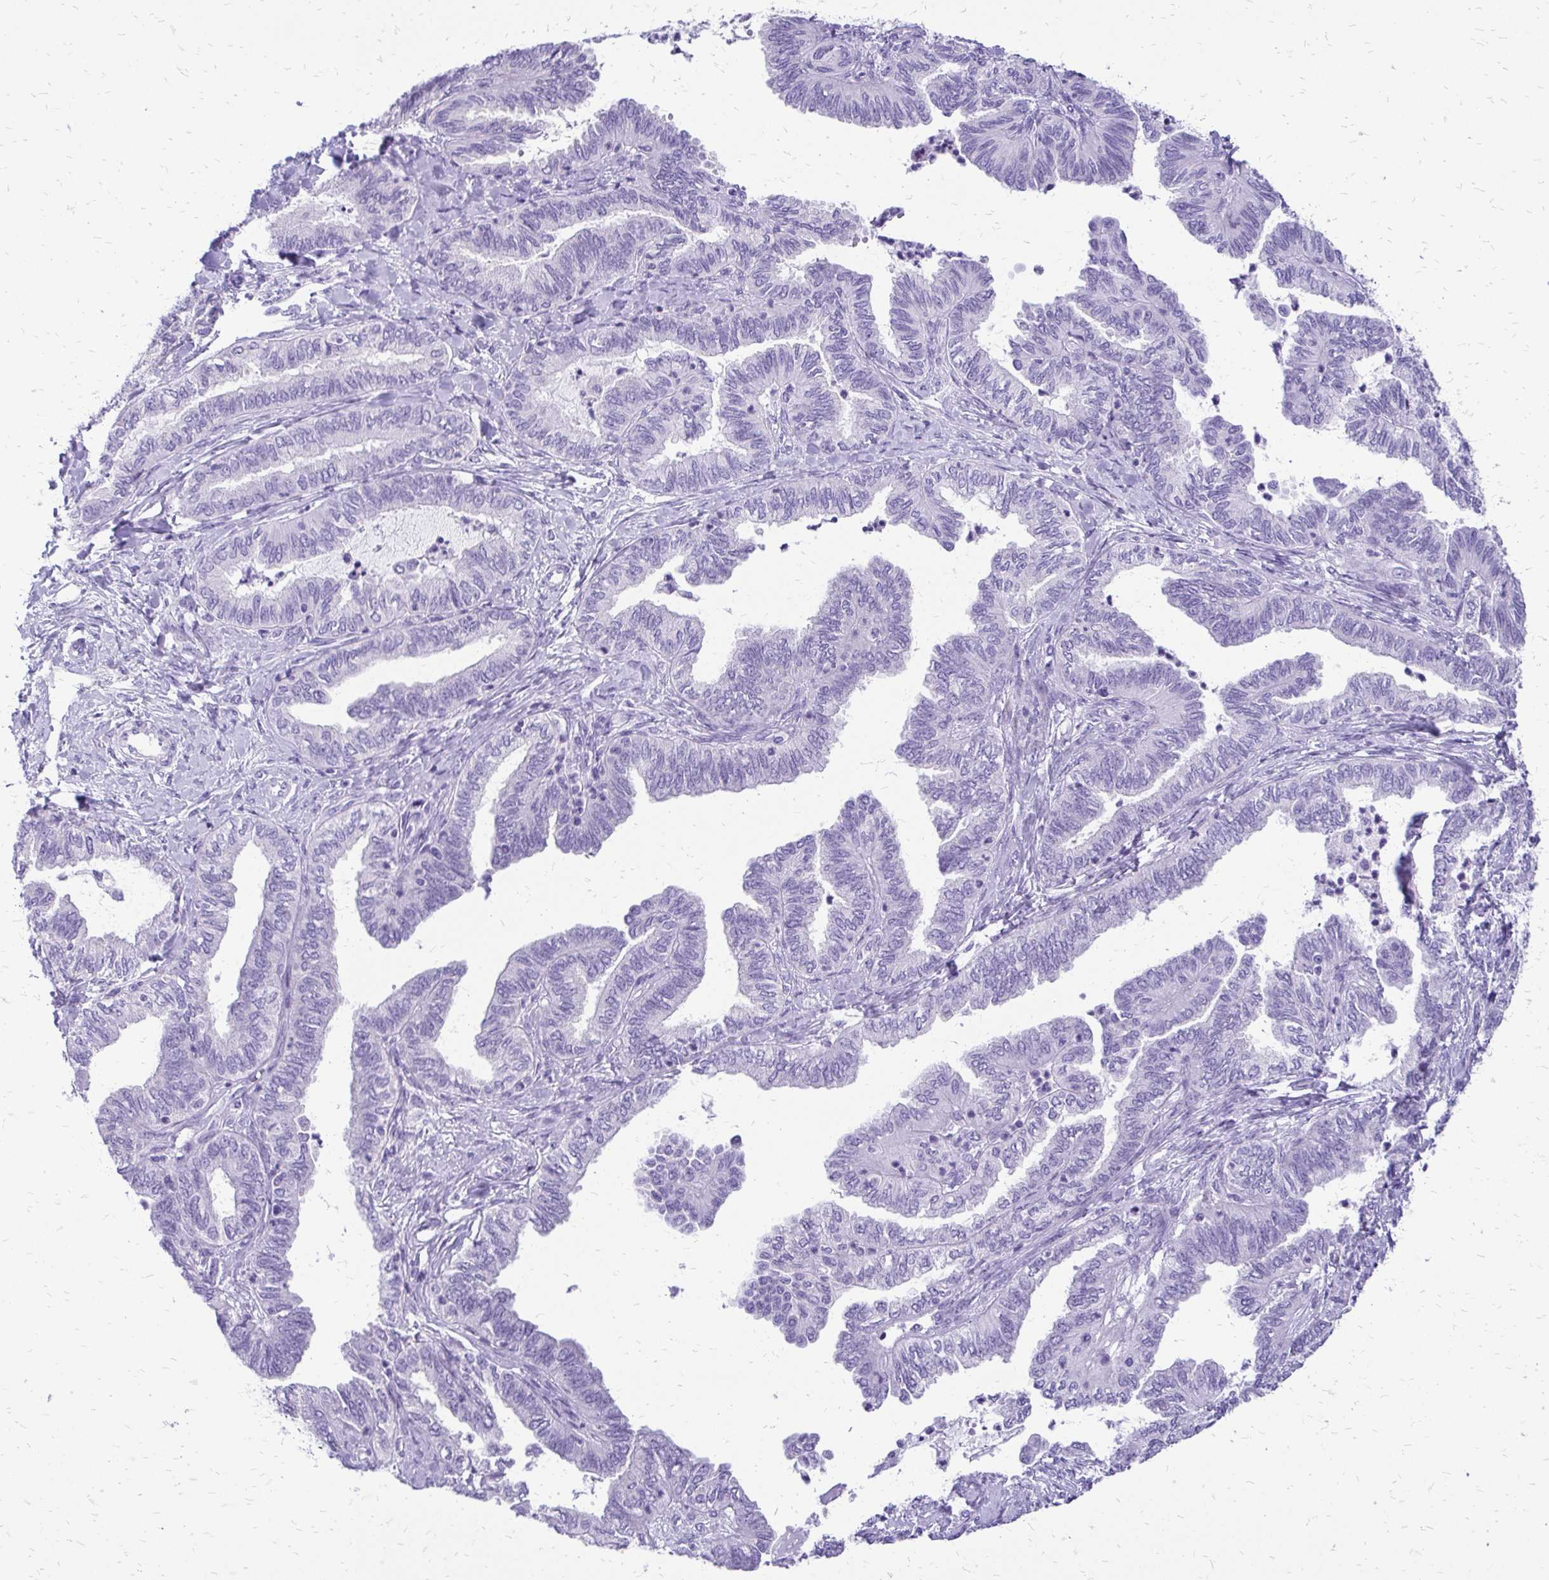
{"staining": {"intensity": "negative", "quantity": "none", "location": "none"}, "tissue": "ovarian cancer", "cell_type": "Tumor cells", "image_type": "cancer", "snomed": [{"axis": "morphology", "description": "Carcinoma, endometroid"}, {"axis": "topography", "description": "Ovary"}], "caption": "Histopathology image shows no significant protein staining in tumor cells of endometroid carcinoma (ovarian).", "gene": "SLC32A1", "patient": {"sex": "female", "age": 70}}